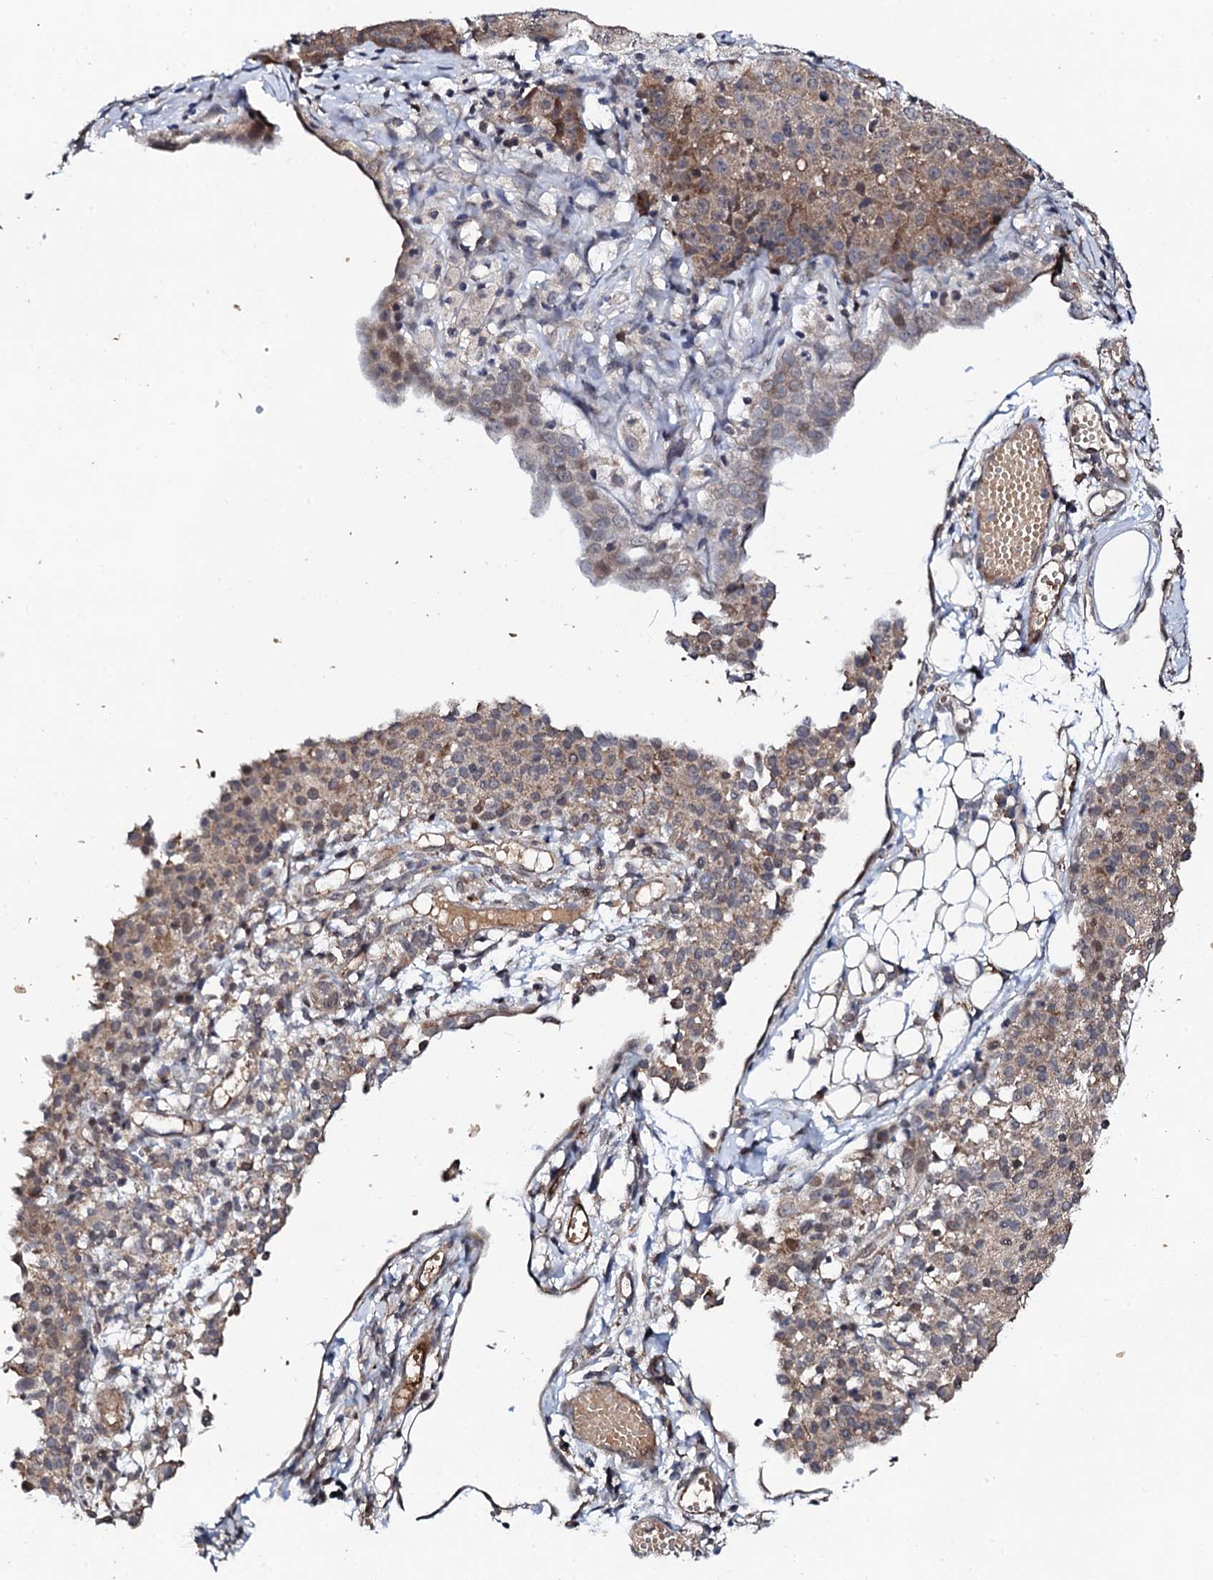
{"staining": {"intensity": "weak", "quantity": "25%-75%", "location": "cytoplasmic/membranous"}, "tissue": "ovarian cancer", "cell_type": "Tumor cells", "image_type": "cancer", "snomed": [{"axis": "morphology", "description": "Carcinoma, endometroid"}, {"axis": "topography", "description": "Ovary"}], "caption": "A brown stain shows weak cytoplasmic/membranous expression of a protein in ovarian cancer (endometroid carcinoma) tumor cells.", "gene": "FAM111A", "patient": {"sex": "female", "age": 42}}